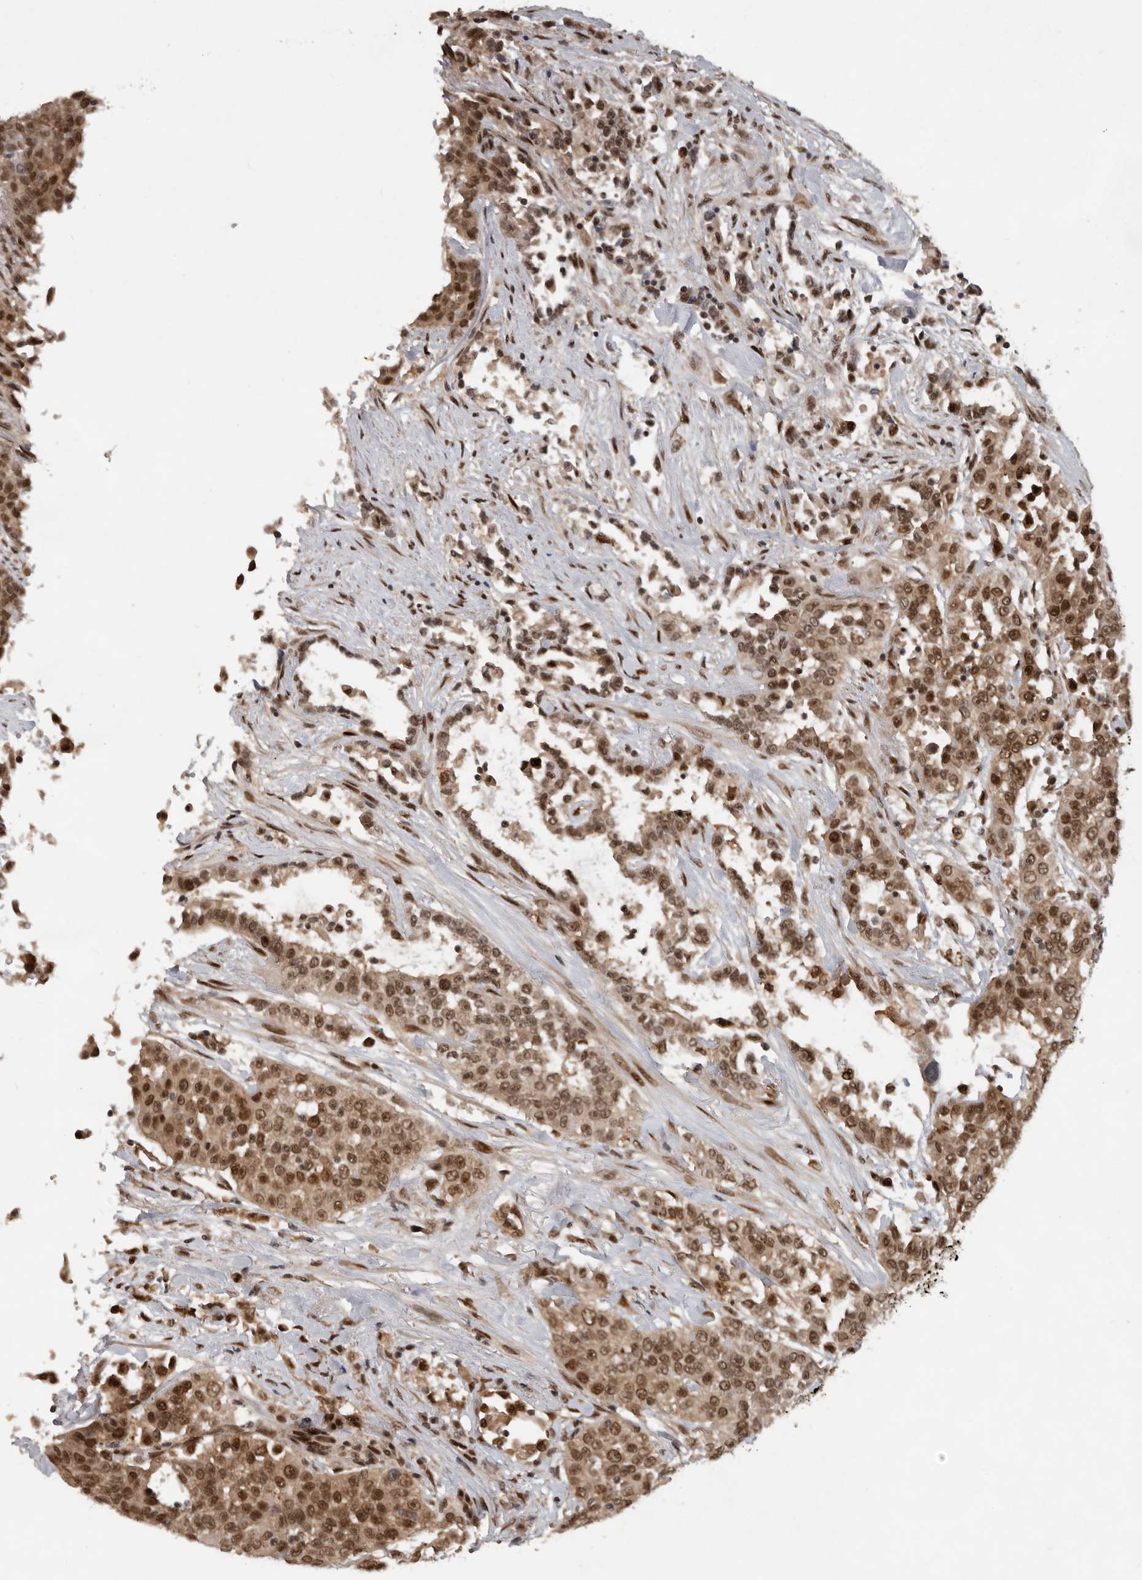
{"staining": {"intensity": "strong", "quantity": ">75%", "location": "cytoplasmic/membranous,nuclear"}, "tissue": "urothelial cancer", "cell_type": "Tumor cells", "image_type": "cancer", "snomed": [{"axis": "morphology", "description": "Urothelial carcinoma, High grade"}, {"axis": "topography", "description": "Urinary bladder"}], "caption": "A brown stain shows strong cytoplasmic/membranous and nuclear positivity of a protein in urothelial cancer tumor cells.", "gene": "CDC27", "patient": {"sex": "female", "age": 80}}